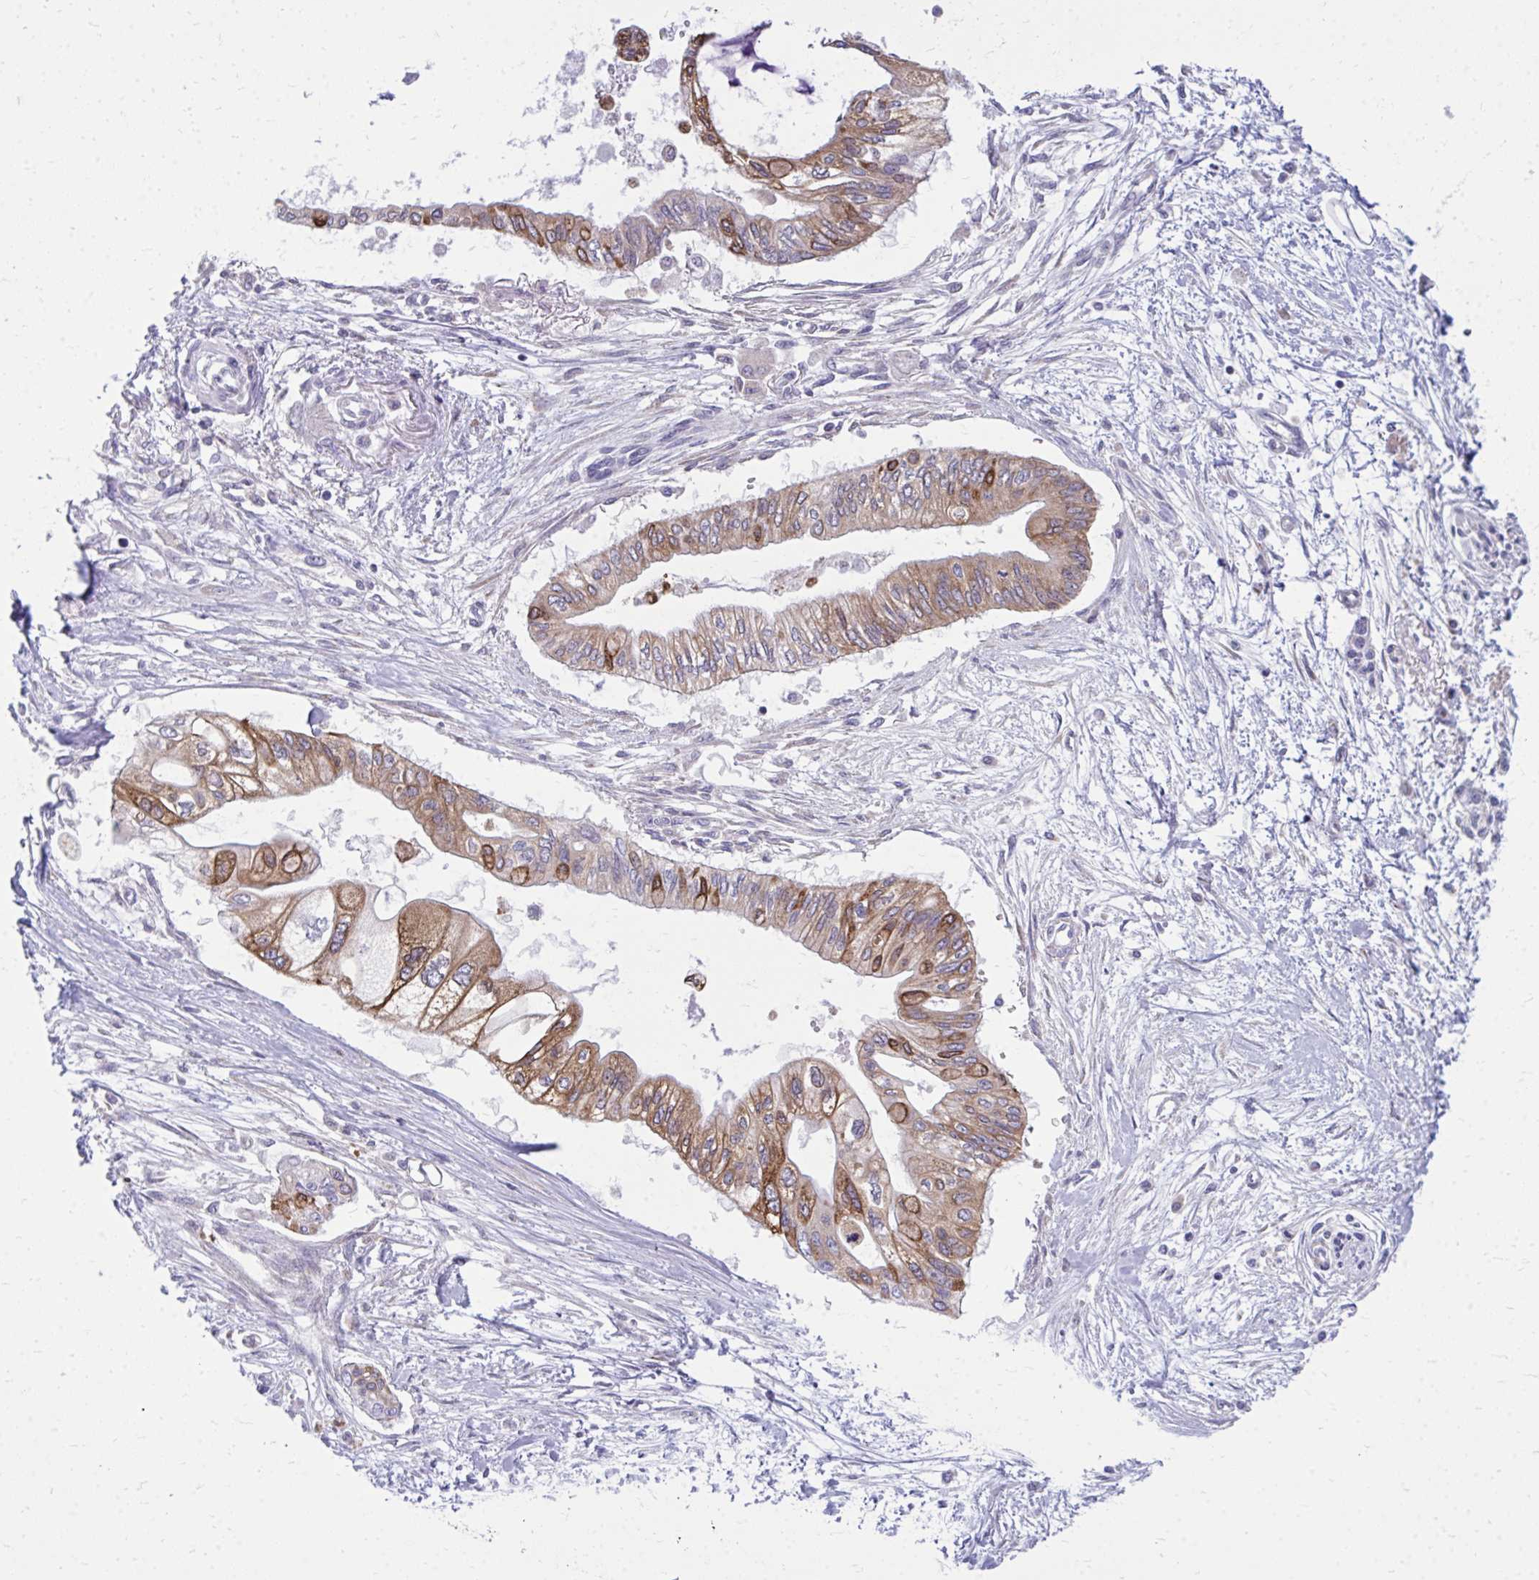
{"staining": {"intensity": "moderate", "quantity": ">75%", "location": "cytoplasmic/membranous"}, "tissue": "pancreatic cancer", "cell_type": "Tumor cells", "image_type": "cancer", "snomed": [{"axis": "morphology", "description": "Adenocarcinoma, NOS"}, {"axis": "topography", "description": "Pancreas"}], "caption": "Immunohistochemistry micrograph of human pancreatic cancer stained for a protein (brown), which demonstrates medium levels of moderate cytoplasmic/membranous expression in approximately >75% of tumor cells.", "gene": "ASAP1", "patient": {"sex": "female", "age": 77}}